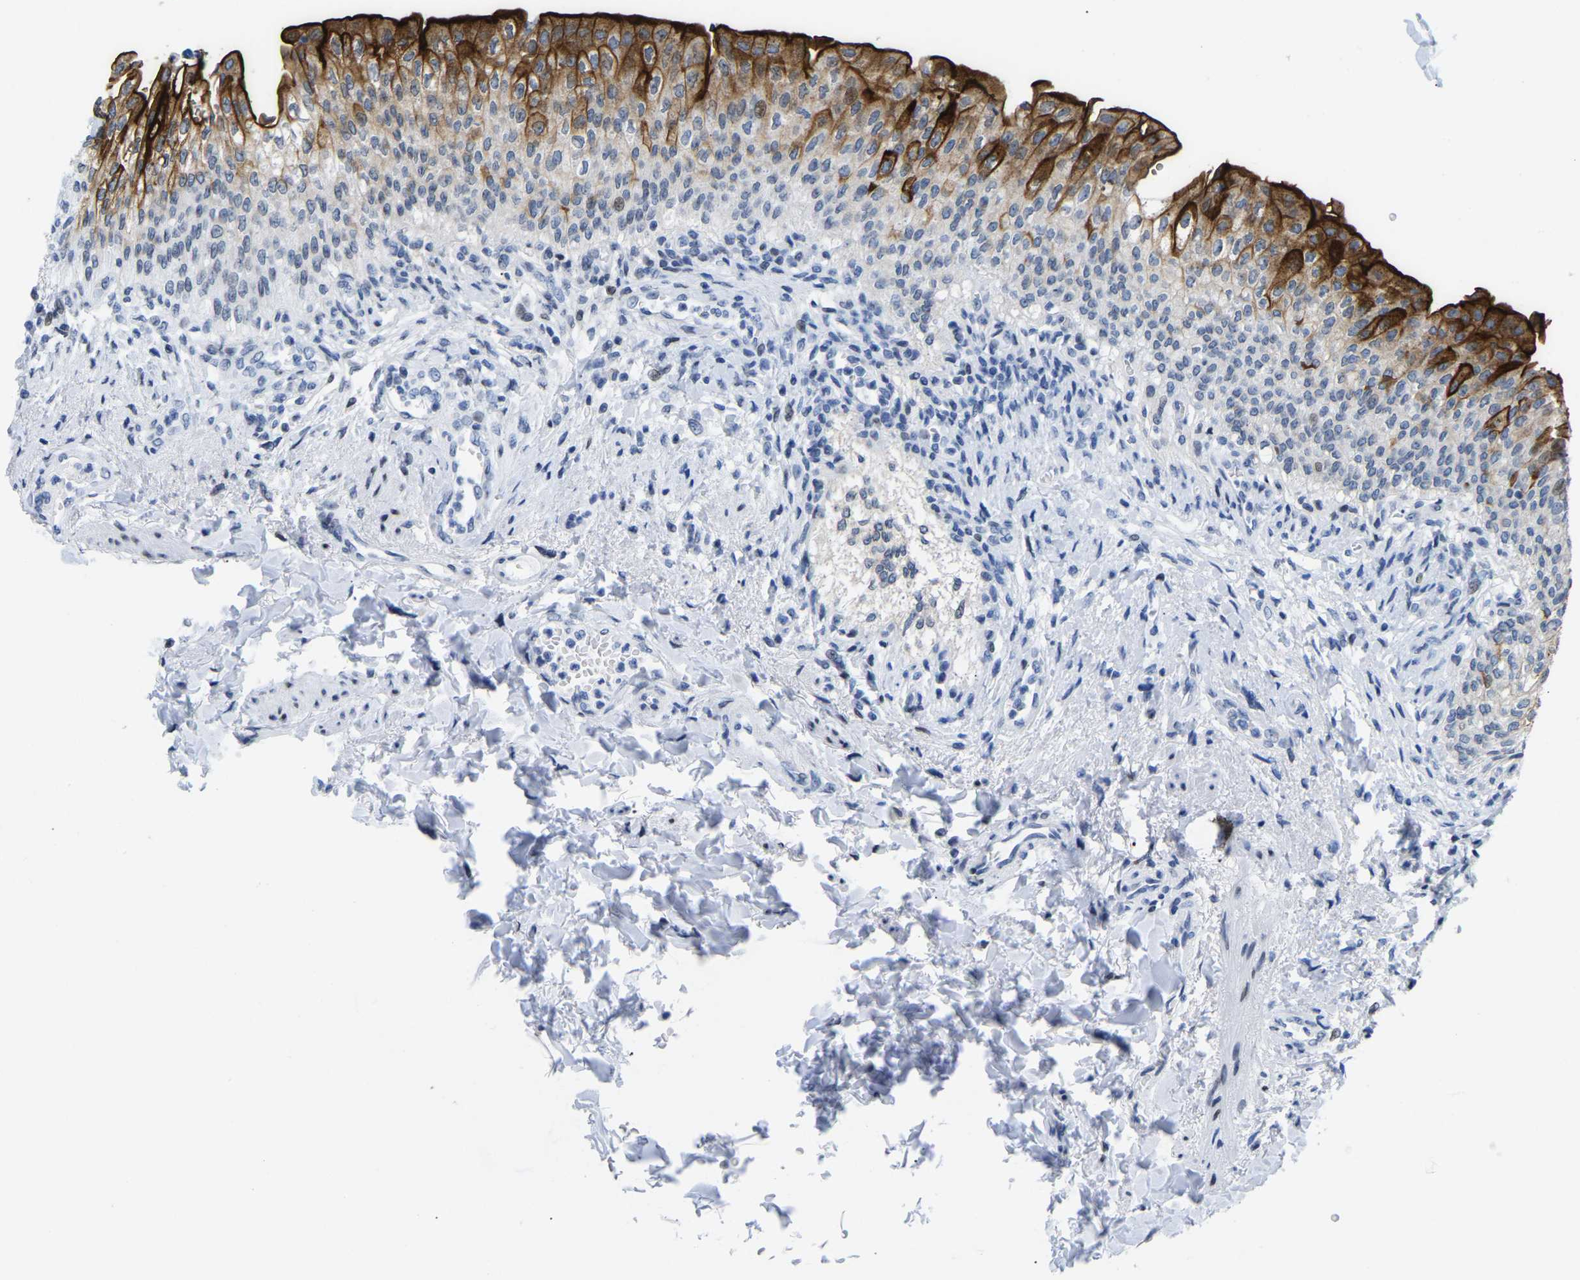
{"staining": {"intensity": "strong", "quantity": "25%-75%", "location": "cytoplasmic/membranous"}, "tissue": "urinary bladder", "cell_type": "Urothelial cells", "image_type": "normal", "snomed": [{"axis": "morphology", "description": "Normal tissue, NOS"}, {"axis": "topography", "description": "Urinary bladder"}], "caption": "High-magnification brightfield microscopy of normal urinary bladder stained with DAB (brown) and counterstained with hematoxylin (blue). urothelial cells exhibit strong cytoplasmic/membranous staining is present in approximately25%-75% of cells.", "gene": "UPK3A", "patient": {"sex": "female", "age": 60}}